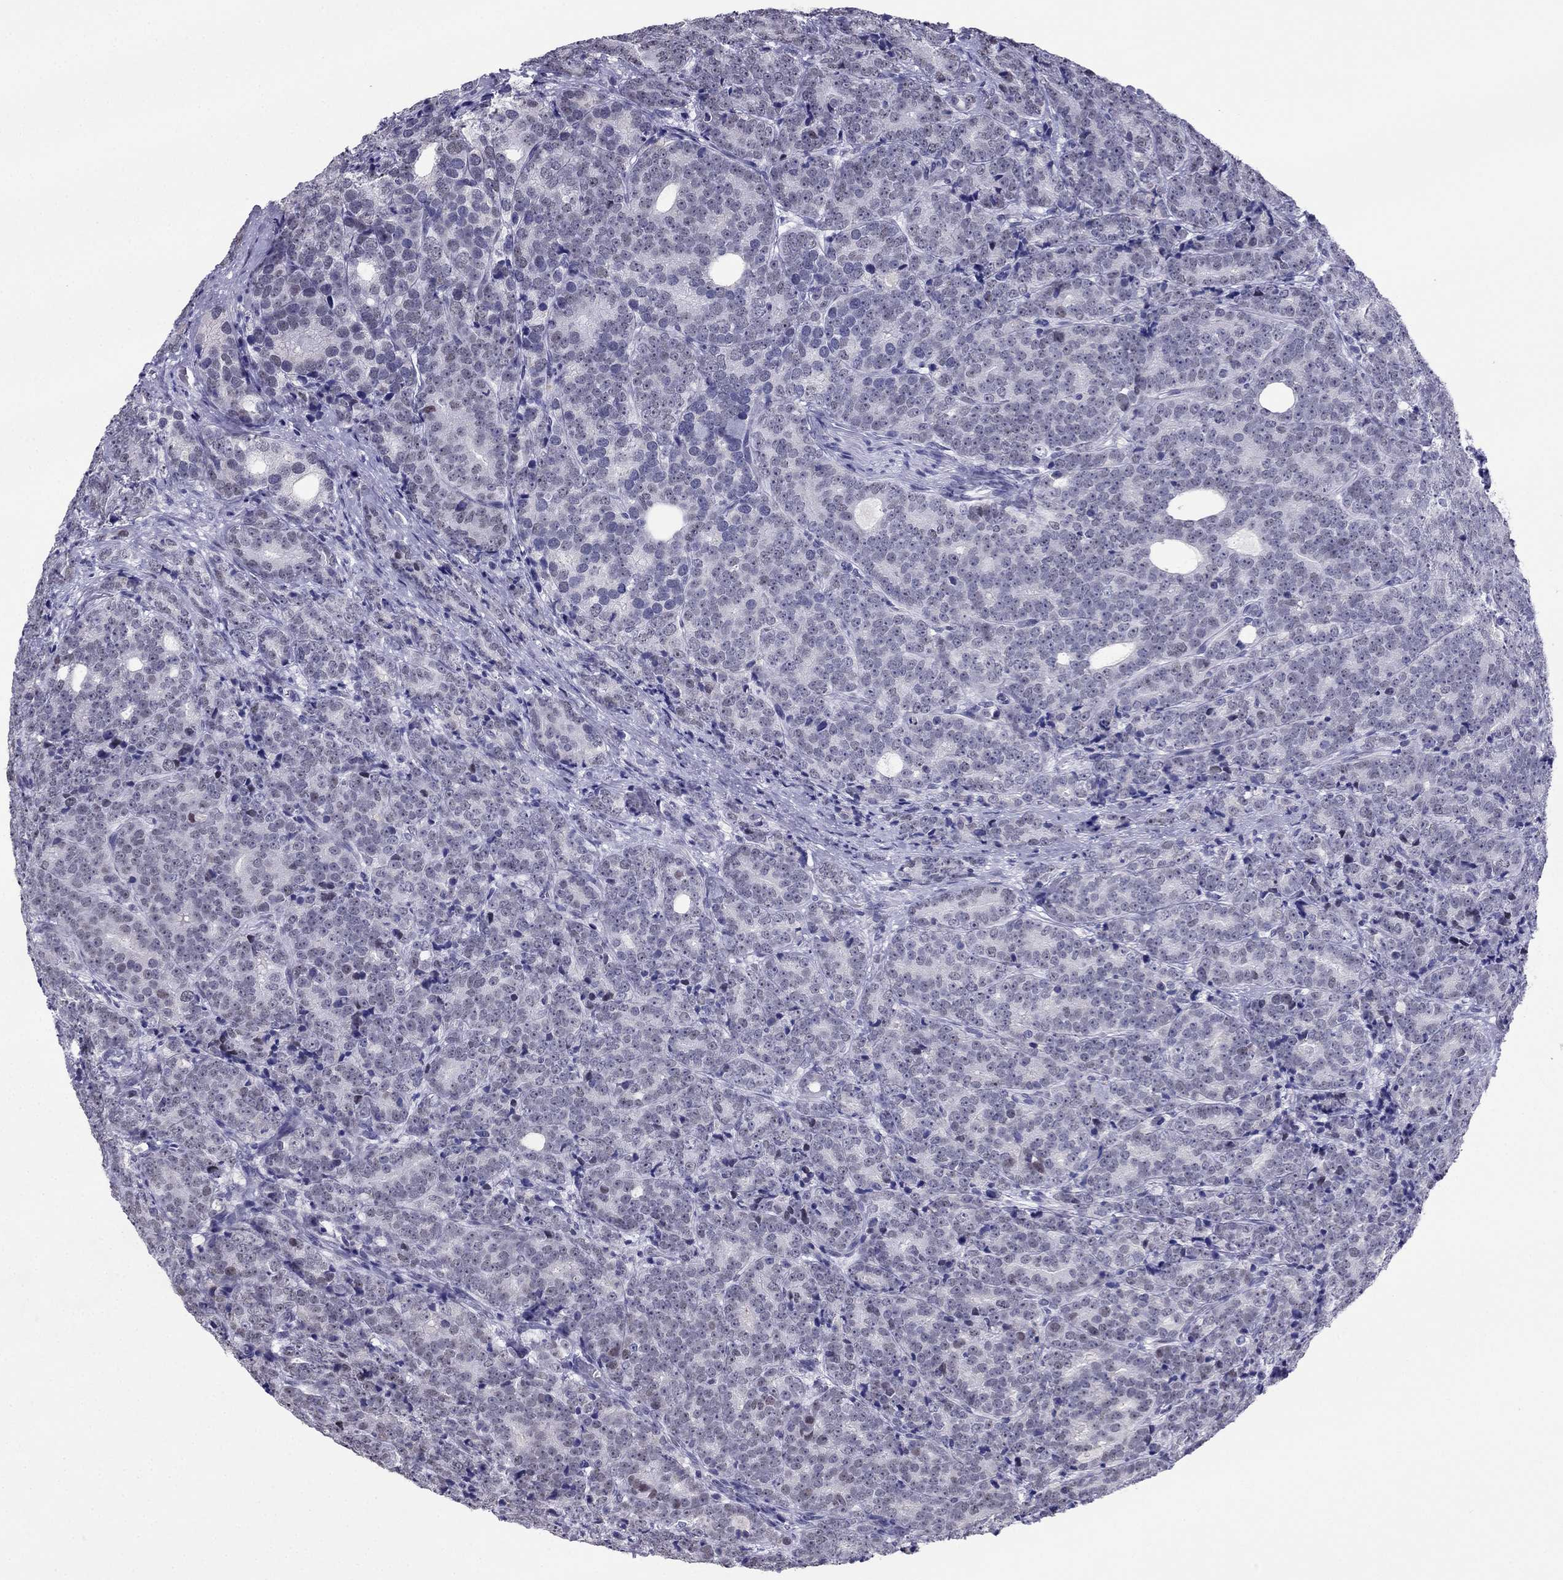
{"staining": {"intensity": "negative", "quantity": "none", "location": "none"}, "tissue": "prostate cancer", "cell_type": "Tumor cells", "image_type": "cancer", "snomed": [{"axis": "morphology", "description": "Adenocarcinoma, NOS"}, {"axis": "topography", "description": "Prostate"}], "caption": "Adenocarcinoma (prostate) stained for a protein using immunohistochemistry (IHC) displays no expression tumor cells.", "gene": "PPM1G", "patient": {"sex": "male", "age": 71}}